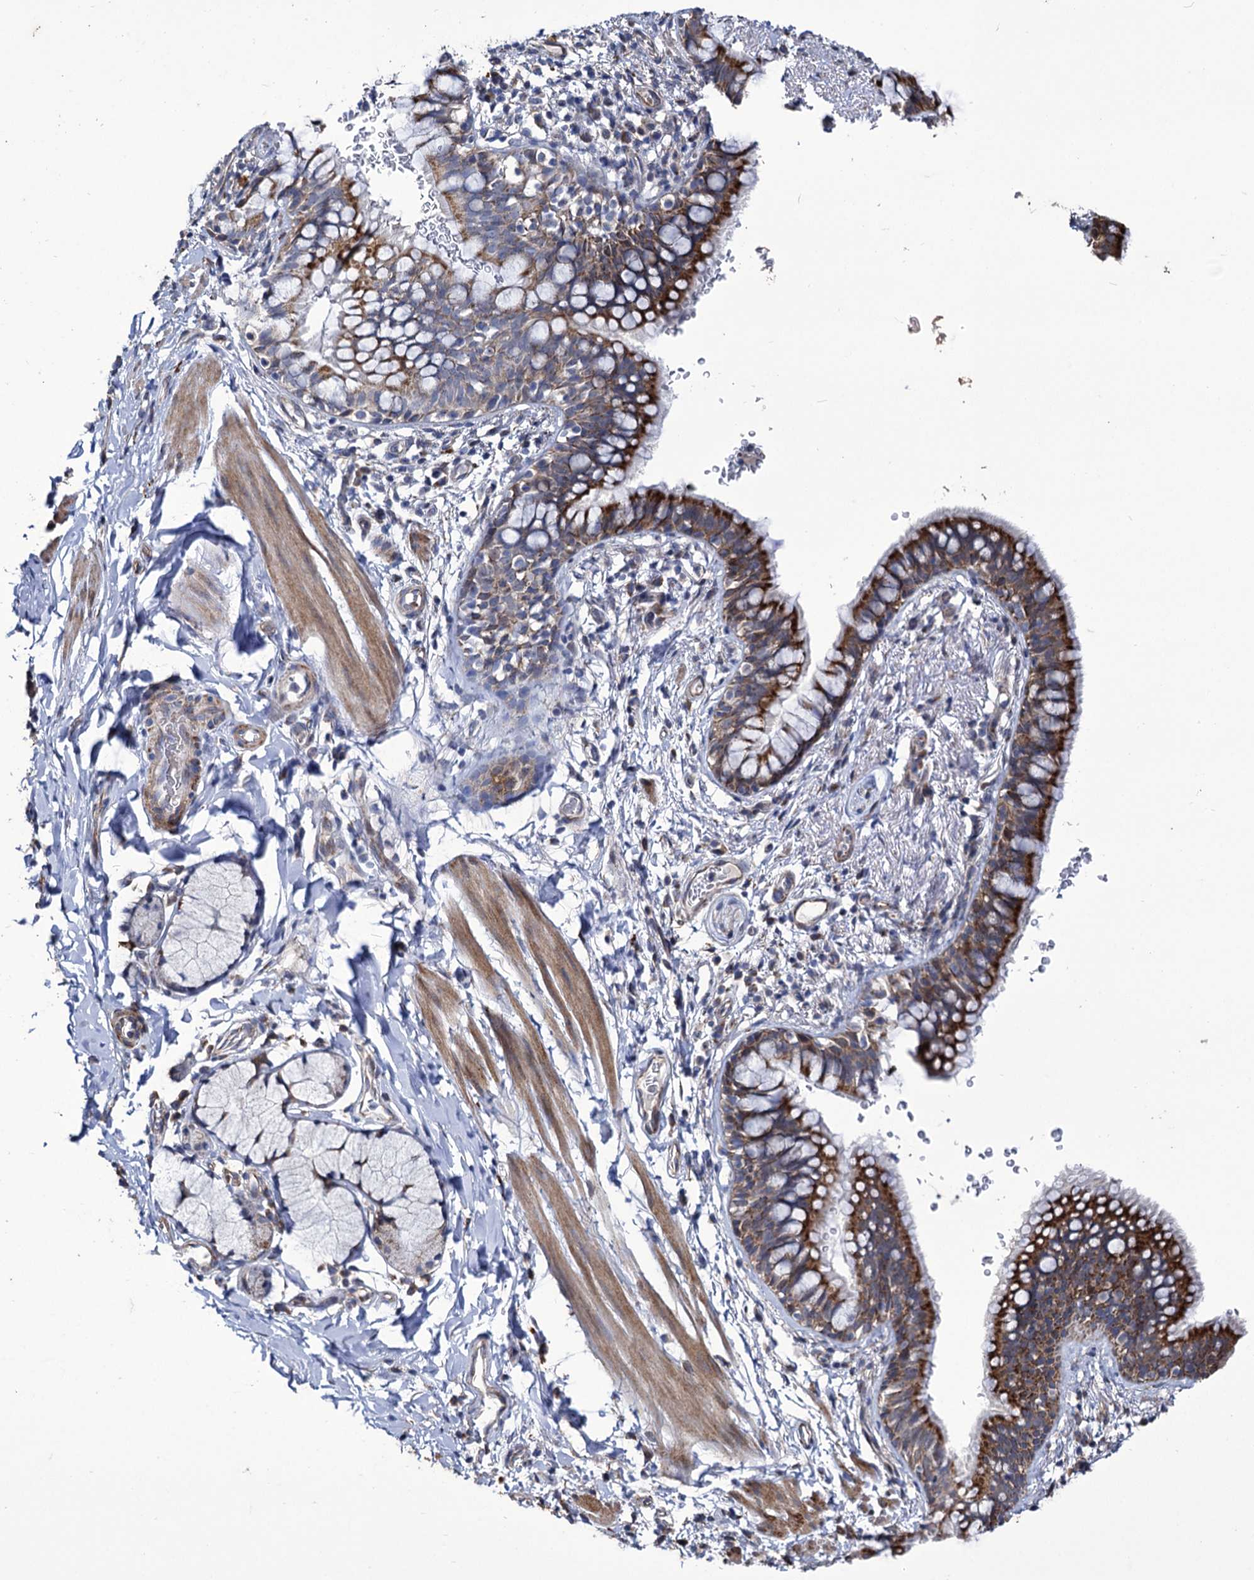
{"staining": {"intensity": "moderate", "quantity": ">75%", "location": "cytoplasmic/membranous"}, "tissue": "bronchus", "cell_type": "Respiratory epithelial cells", "image_type": "normal", "snomed": [{"axis": "morphology", "description": "Normal tissue, NOS"}, {"axis": "topography", "description": "Cartilage tissue"}, {"axis": "topography", "description": "Bronchus"}], "caption": "Immunohistochemistry photomicrograph of normal human bronchus stained for a protein (brown), which exhibits medium levels of moderate cytoplasmic/membranous staining in approximately >75% of respiratory epithelial cells.", "gene": "TUBGCP5", "patient": {"sex": "female", "age": 36}}